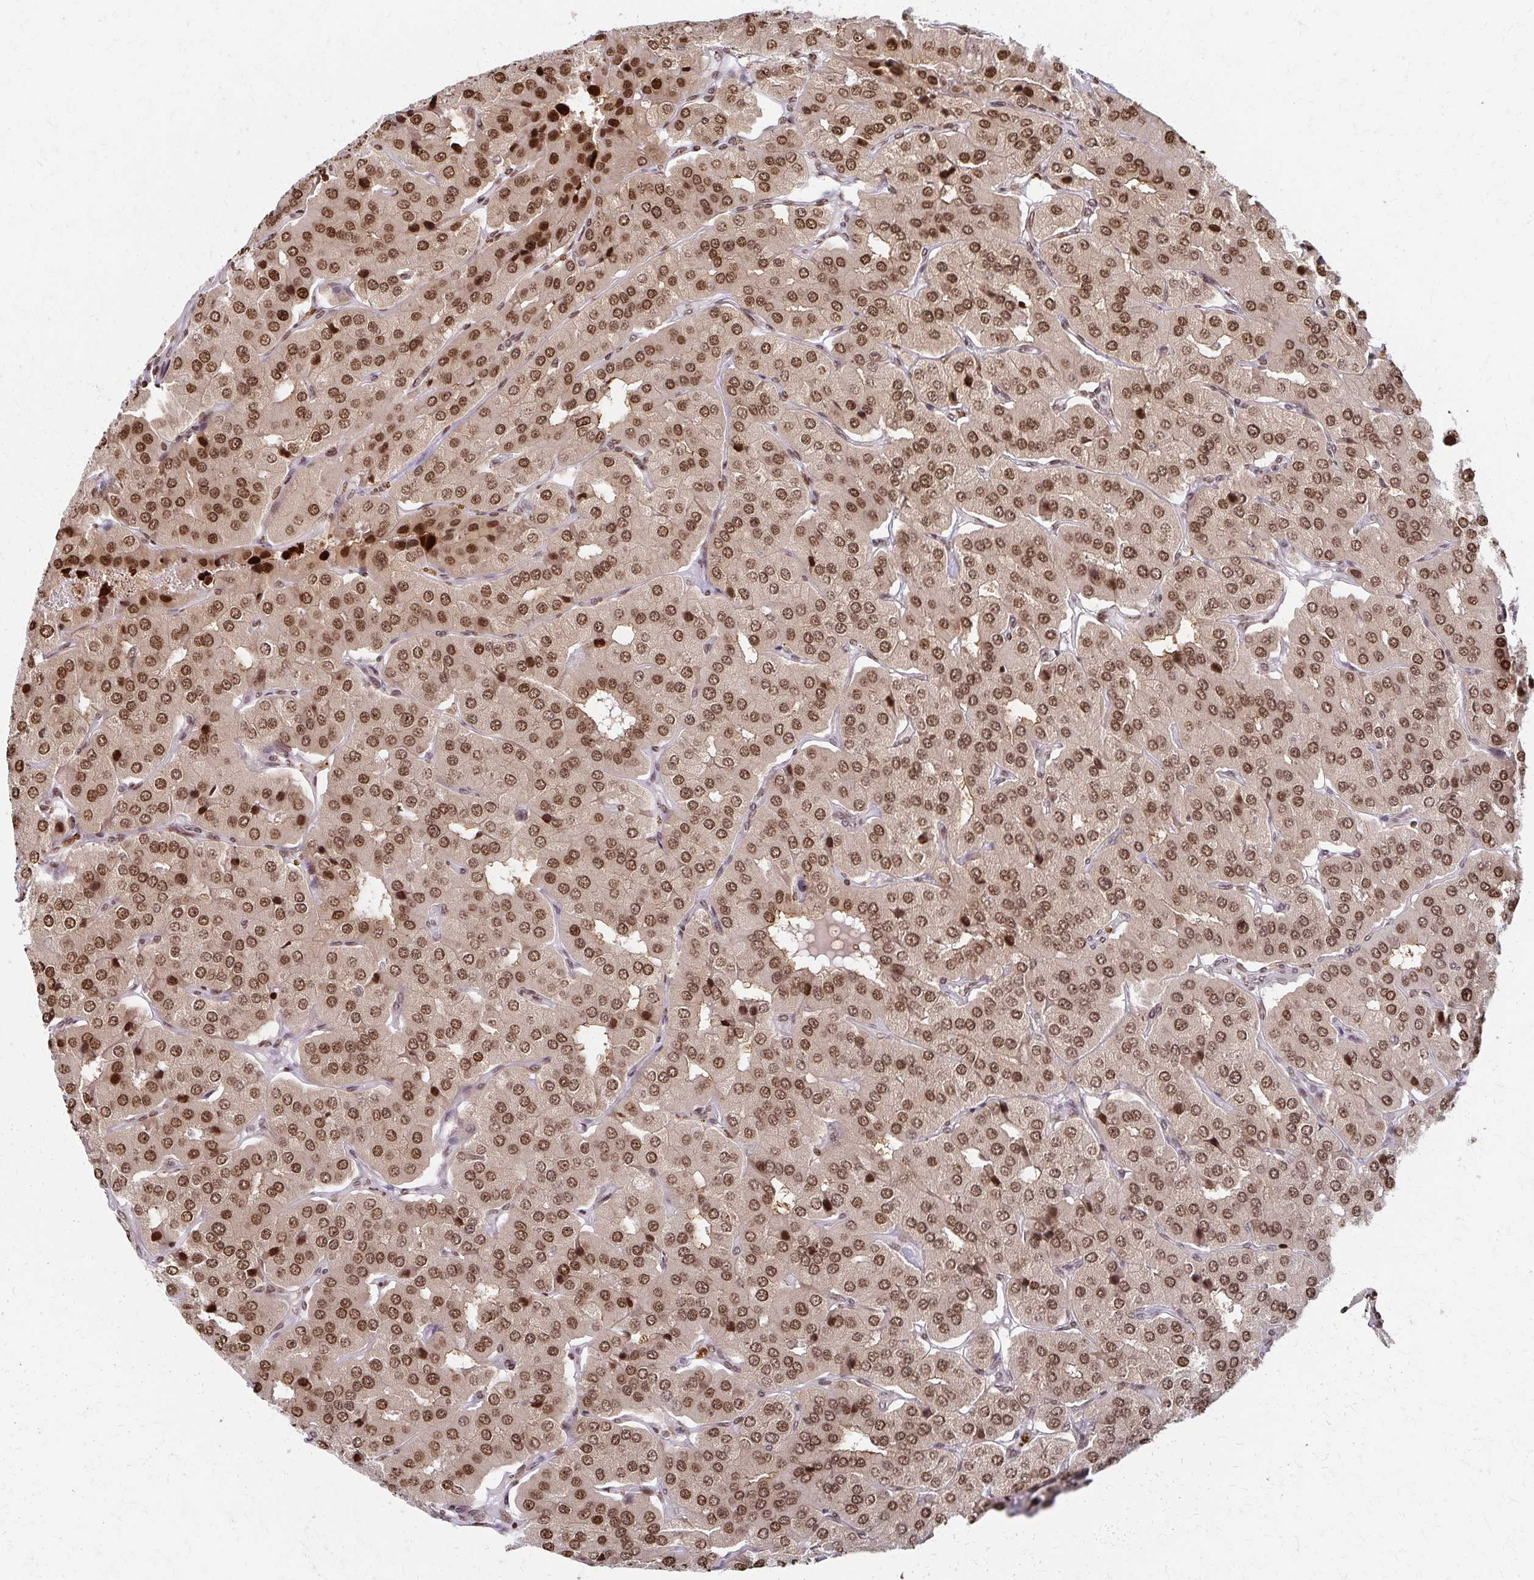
{"staining": {"intensity": "moderate", "quantity": ">75%", "location": "nuclear"}, "tissue": "parathyroid gland", "cell_type": "Glandular cells", "image_type": "normal", "snomed": [{"axis": "morphology", "description": "Normal tissue, NOS"}, {"axis": "morphology", "description": "Adenoma, NOS"}, {"axis": "topography", "description": "Parathyroid gland"}], "caption": "A brown stain highlights moderate nuclear expression of a protein in glandular cells of benign human parathyroid gland.", "gene": "PSMD7", "patient": {"sex": "female", "age": 86}}